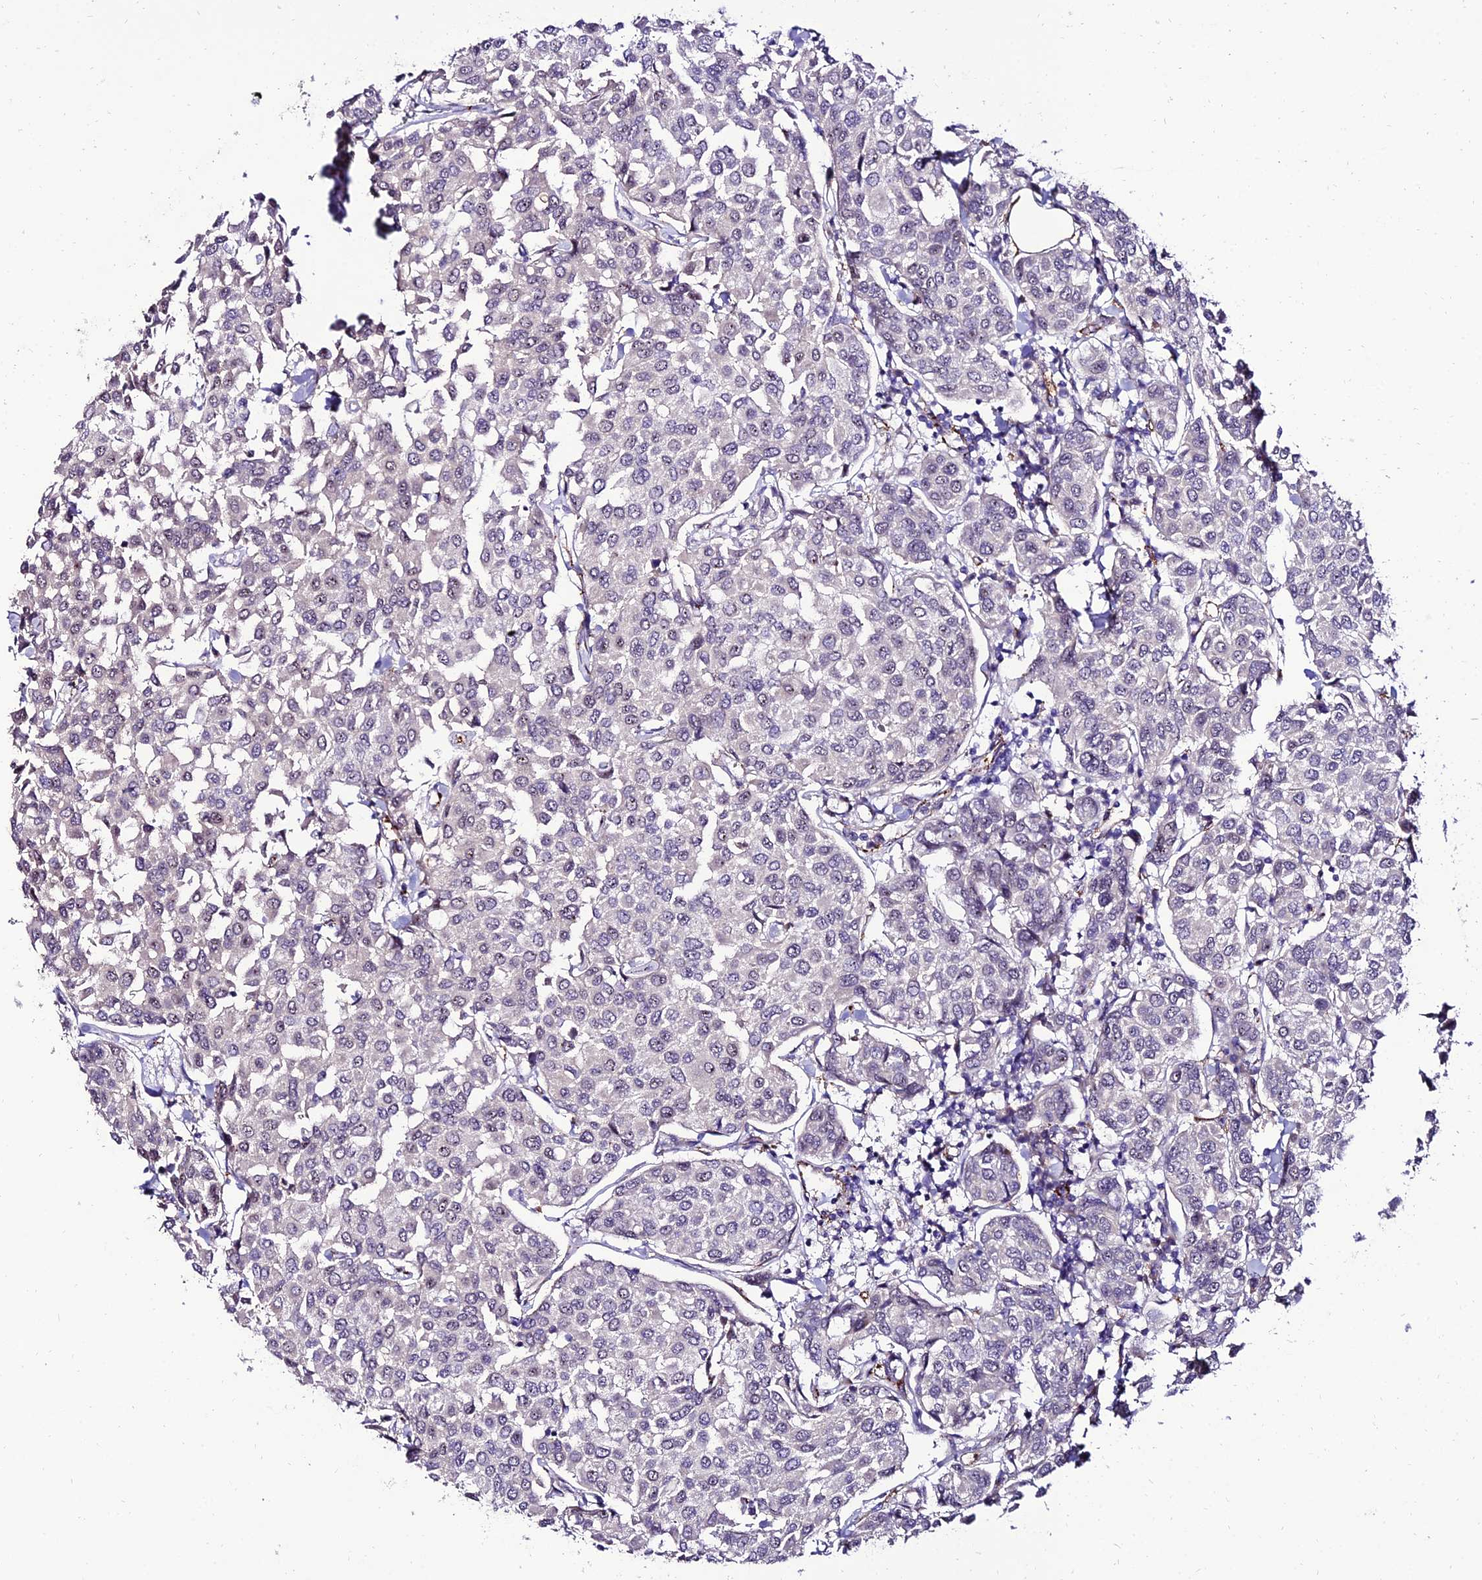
{"staining": {"intensity": "negative", "quantity": "none", "location": "none"}, "tissue": "breast cancer", "cell_type": "Tumor cells", "image_type": "cancer", "snomed": [{"axis": "morphology", "description": "Duct carcinoma"}, {"axis": "topography", "description": "Breast"}], "caption": "IHC photomicrograph of neoplastic tissue: breast cancer stained with DAB reveals no significant protein expression in tumor cells. (DAB immunohistochemistry visualized using brightfield microscopy, high magnification).", "gene": "ALDH3B2", "patient": {"sex": "female", "age": 55}}